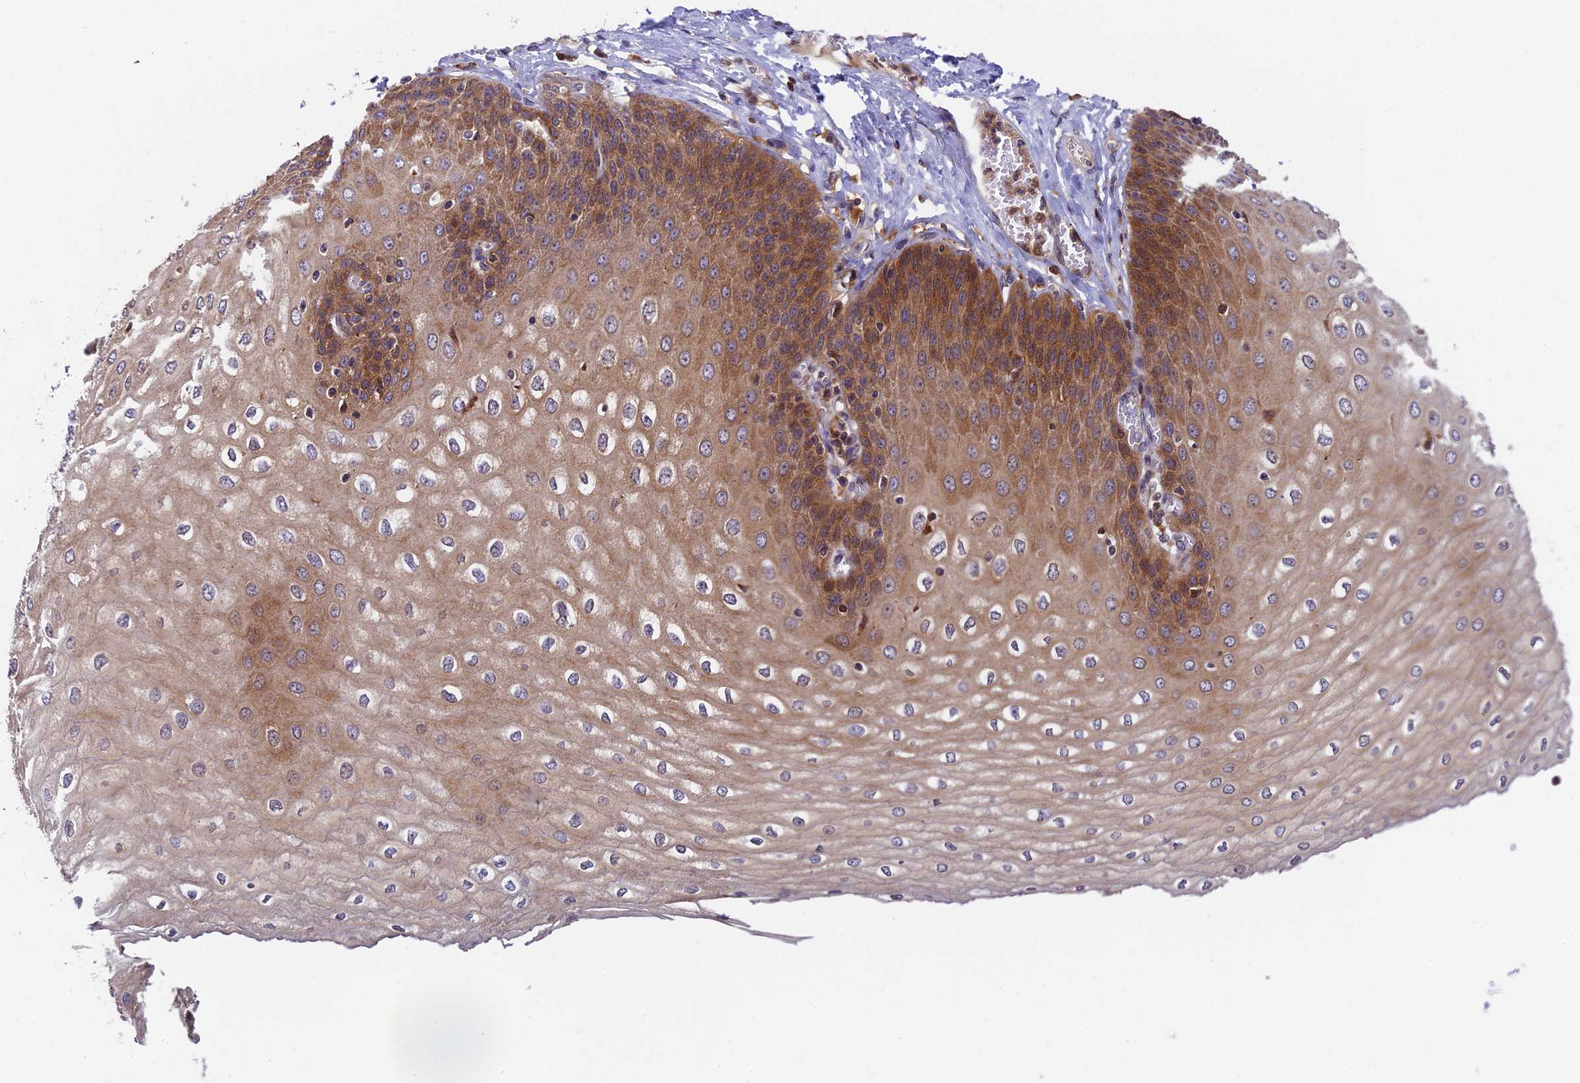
{"staining": {"intensity": "moderate", "quantity": ">75%", "location": "cytoplasmic/membranous"}, "tissue": "esophagus", "cell_type": "Squamous epithelial cells", "image_type": "normal", "snomed": [{"axis": "morphology", "description": "Normal tissue, NOS"}, {"axis": "topography", "description": "Esophagus"}], "caption": "IHC (DAB (3,3'-diaminobenzidine)) staining of unremarkable human esophagus displays moderate cytoplasmic/membranous protein expression in approximately >75% of squamous epithelial cells.", "gene": "IPO5", "patient": {"sex": "male", "age": 60}}